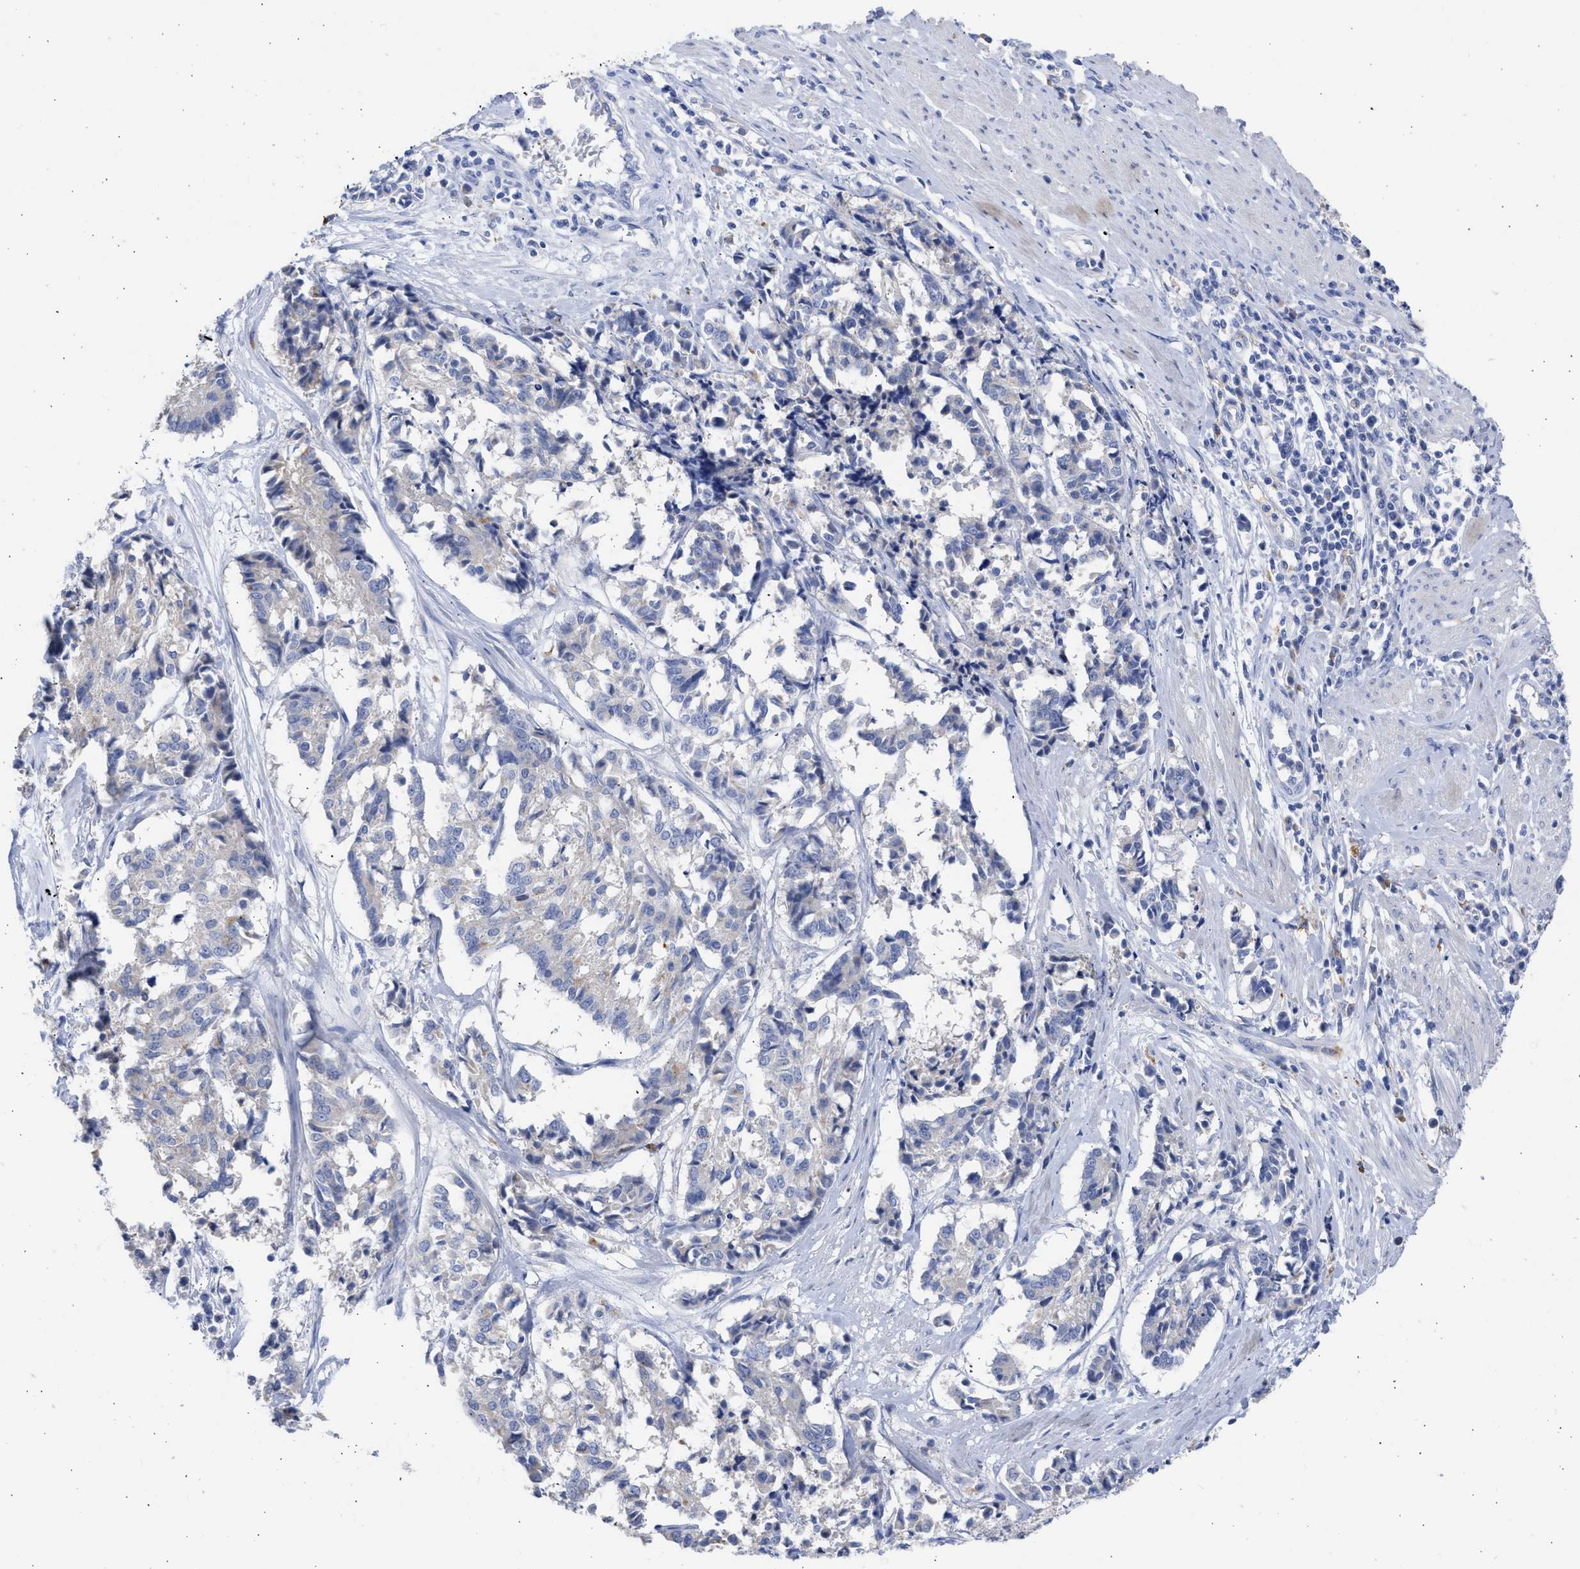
{"staining": {"intensity": "negative", "quantity": "none", "location": "none"}, "tissue": "cervical cancer", "cell_type": "Tumor cells", "image_type": "cancer", "snomed": [{"axis": "morphology", "description": "Squamous cell carcinoma, NOS"}, {"axis": "topography", "description": "Cervix"}], "caption": "There is no significant positivity in tumor cells of squamous cell carcinoma (cervical).", "gene": "RSPH1", "patient": {"sex": "female", "age": 35}}